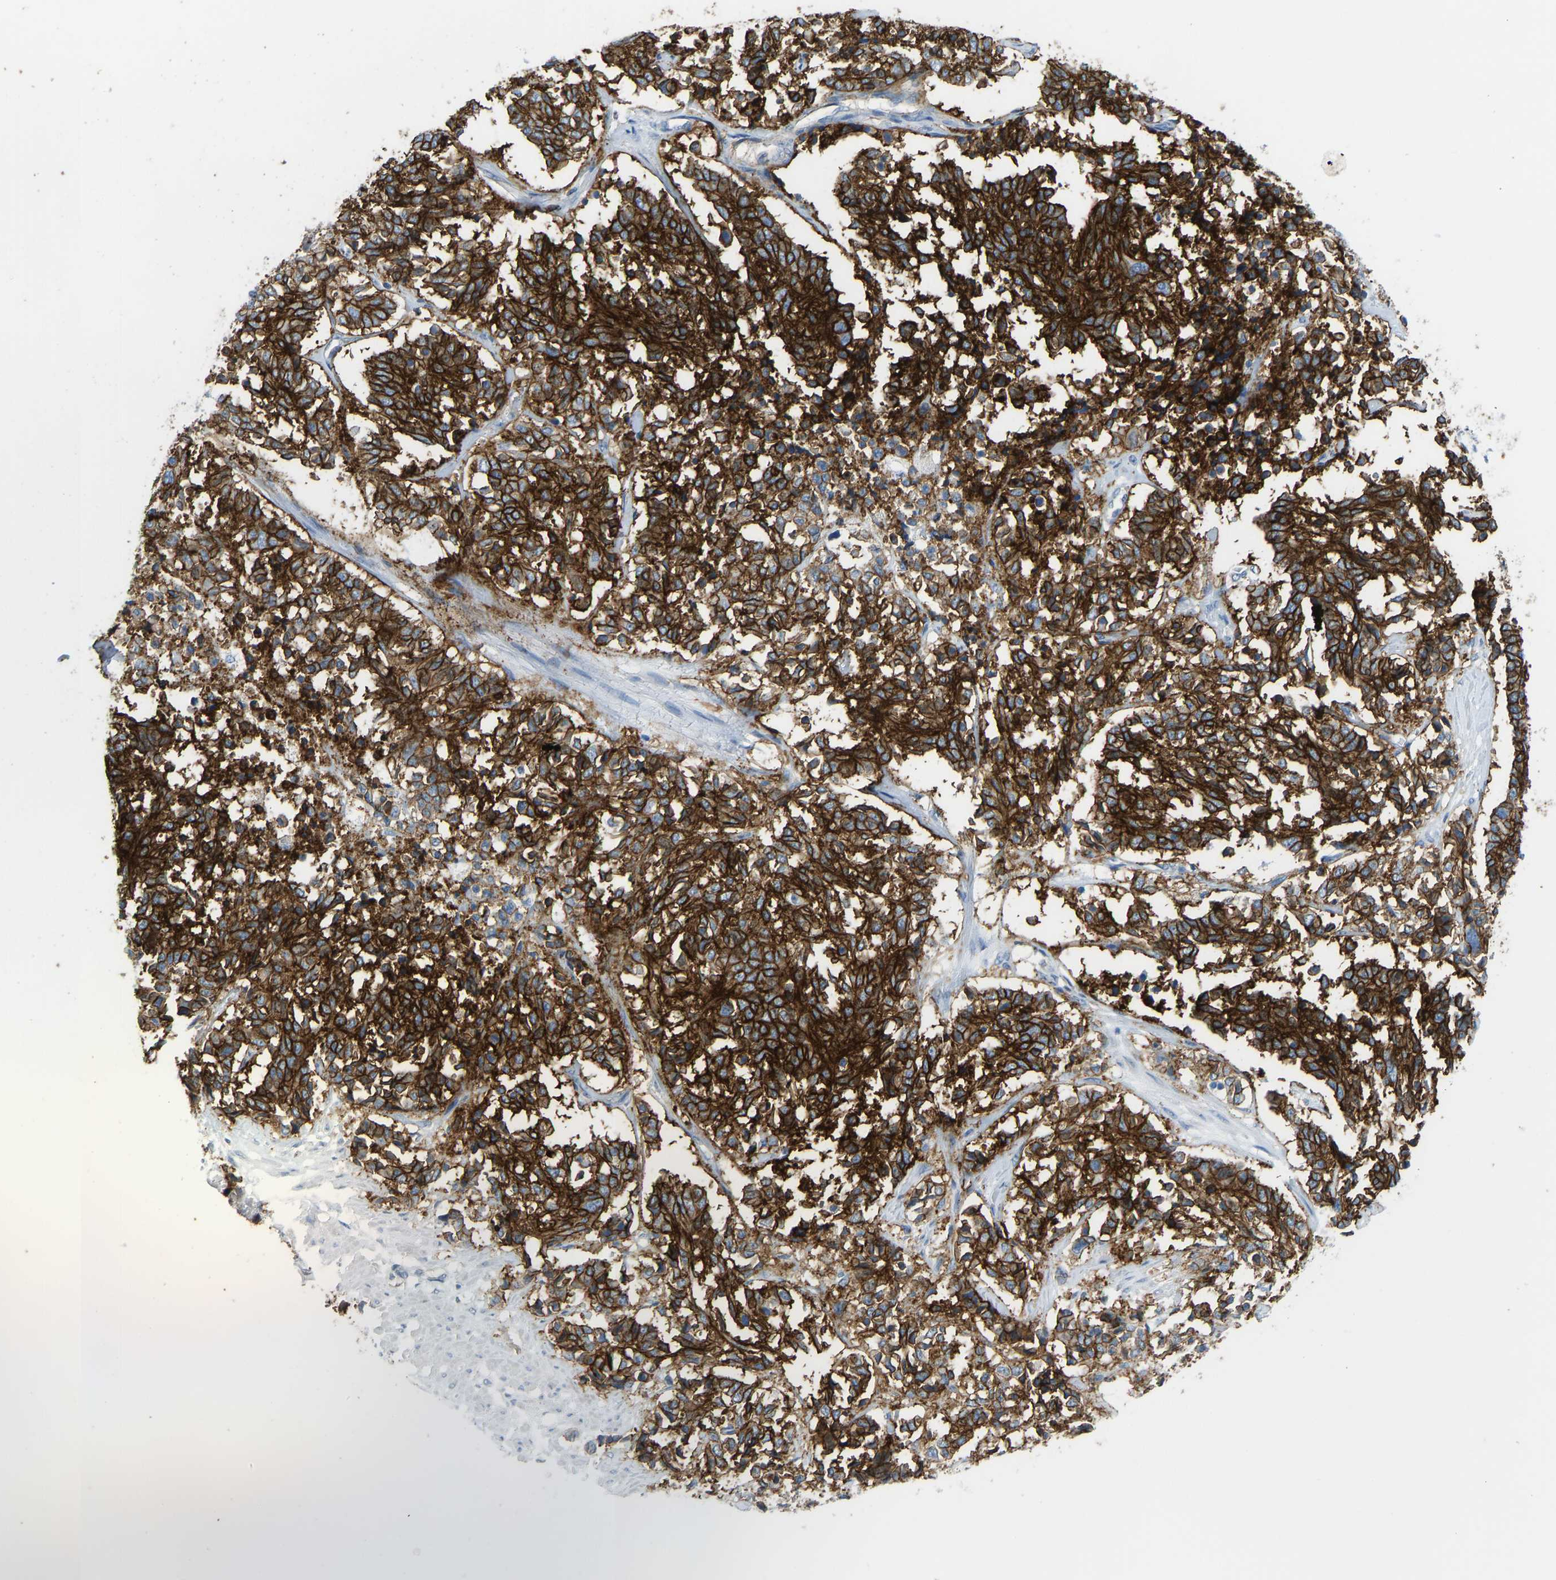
{"staining": {"intensity": "strong", "quantity": ">75%", "location": "cytoplasmic/membranous"}, "tissue": "cervical cancer", "cell_type": "Tumor cells", "image_type": "cancer", "snomed": [{"axis": "morphology", "description": "Squamous cell carcinoma, NOS"}, {"axis": "topography", "description": "Cervix"}], "caption": "High-magnification brightfield microscopy of squamous cell carcinoma (cervical) stained with DAB (3,3'-diaminobenzidine) (brown) and counterstained with hematoxylin (blue). tumor cells exhibit strong cytoplasmic/membranous staining is identified in approximately>75% of cells.", "gene": "ATP1A1", "patient": {"sex": "female", "age": 35}}